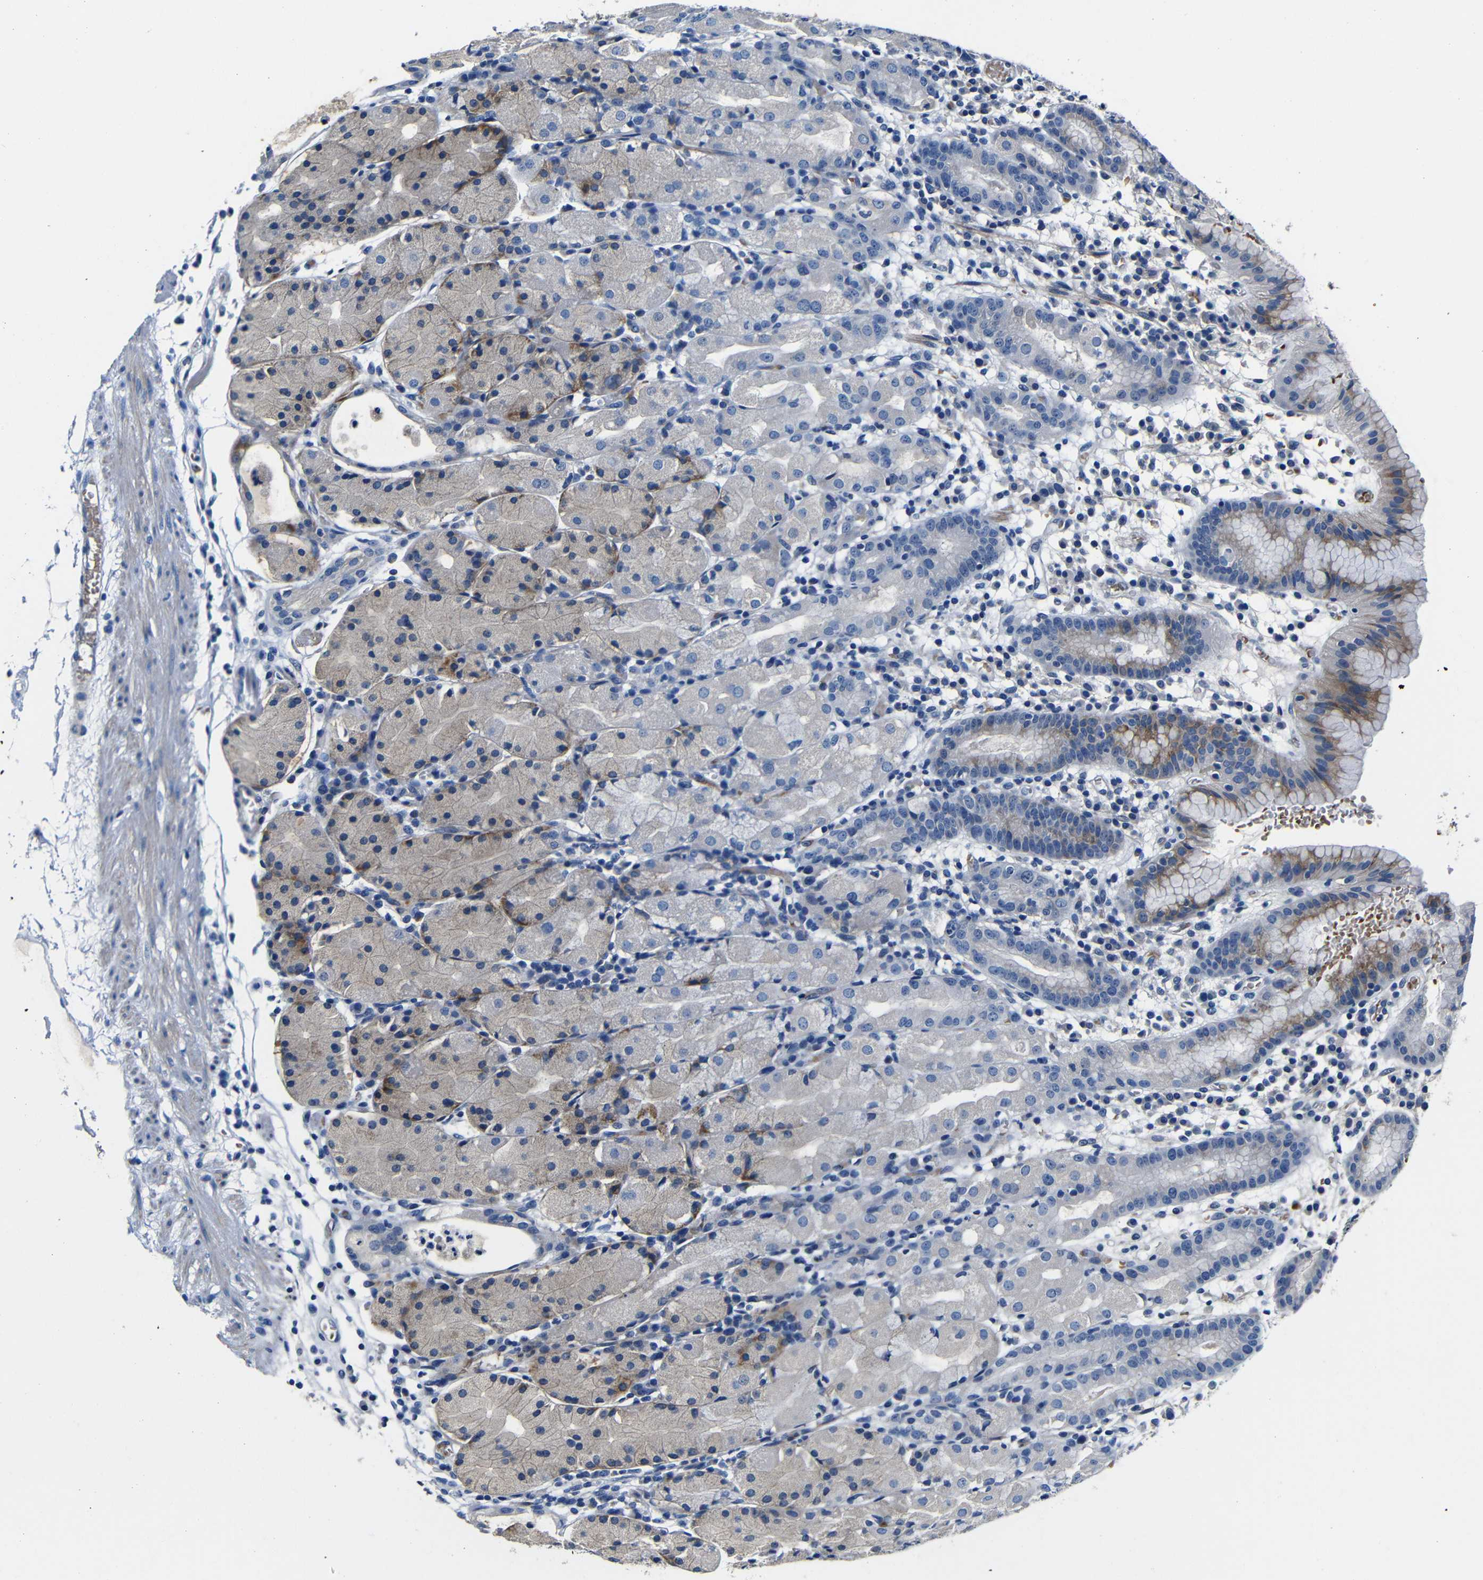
{"staining": {"intensity": "moderate", "quantity": "25%-75%", "location": "cytoplasmic/membranous"}, "tissue": "stomach", "cell_type": "Glandular cells", "image_type": "normal", "snomed": [{"axis": "morphology", "description": "Normal tissue, NOS"}, {"axis": "topography", "description": "Stomach"}, {"axis": "topography", "description": "Stomach, lower"}], "caption": "This histopathology image demonstrates unremarkable stomach stained with immunohistochemistry to label a protein in brown. The cytoplasmic/membranous of glandular cells show moderate positivity for the protein. Nuclei are counter-stained blue.", "gene": "TNFAIP1", "patient": {"sex": "female", "age": 75}}